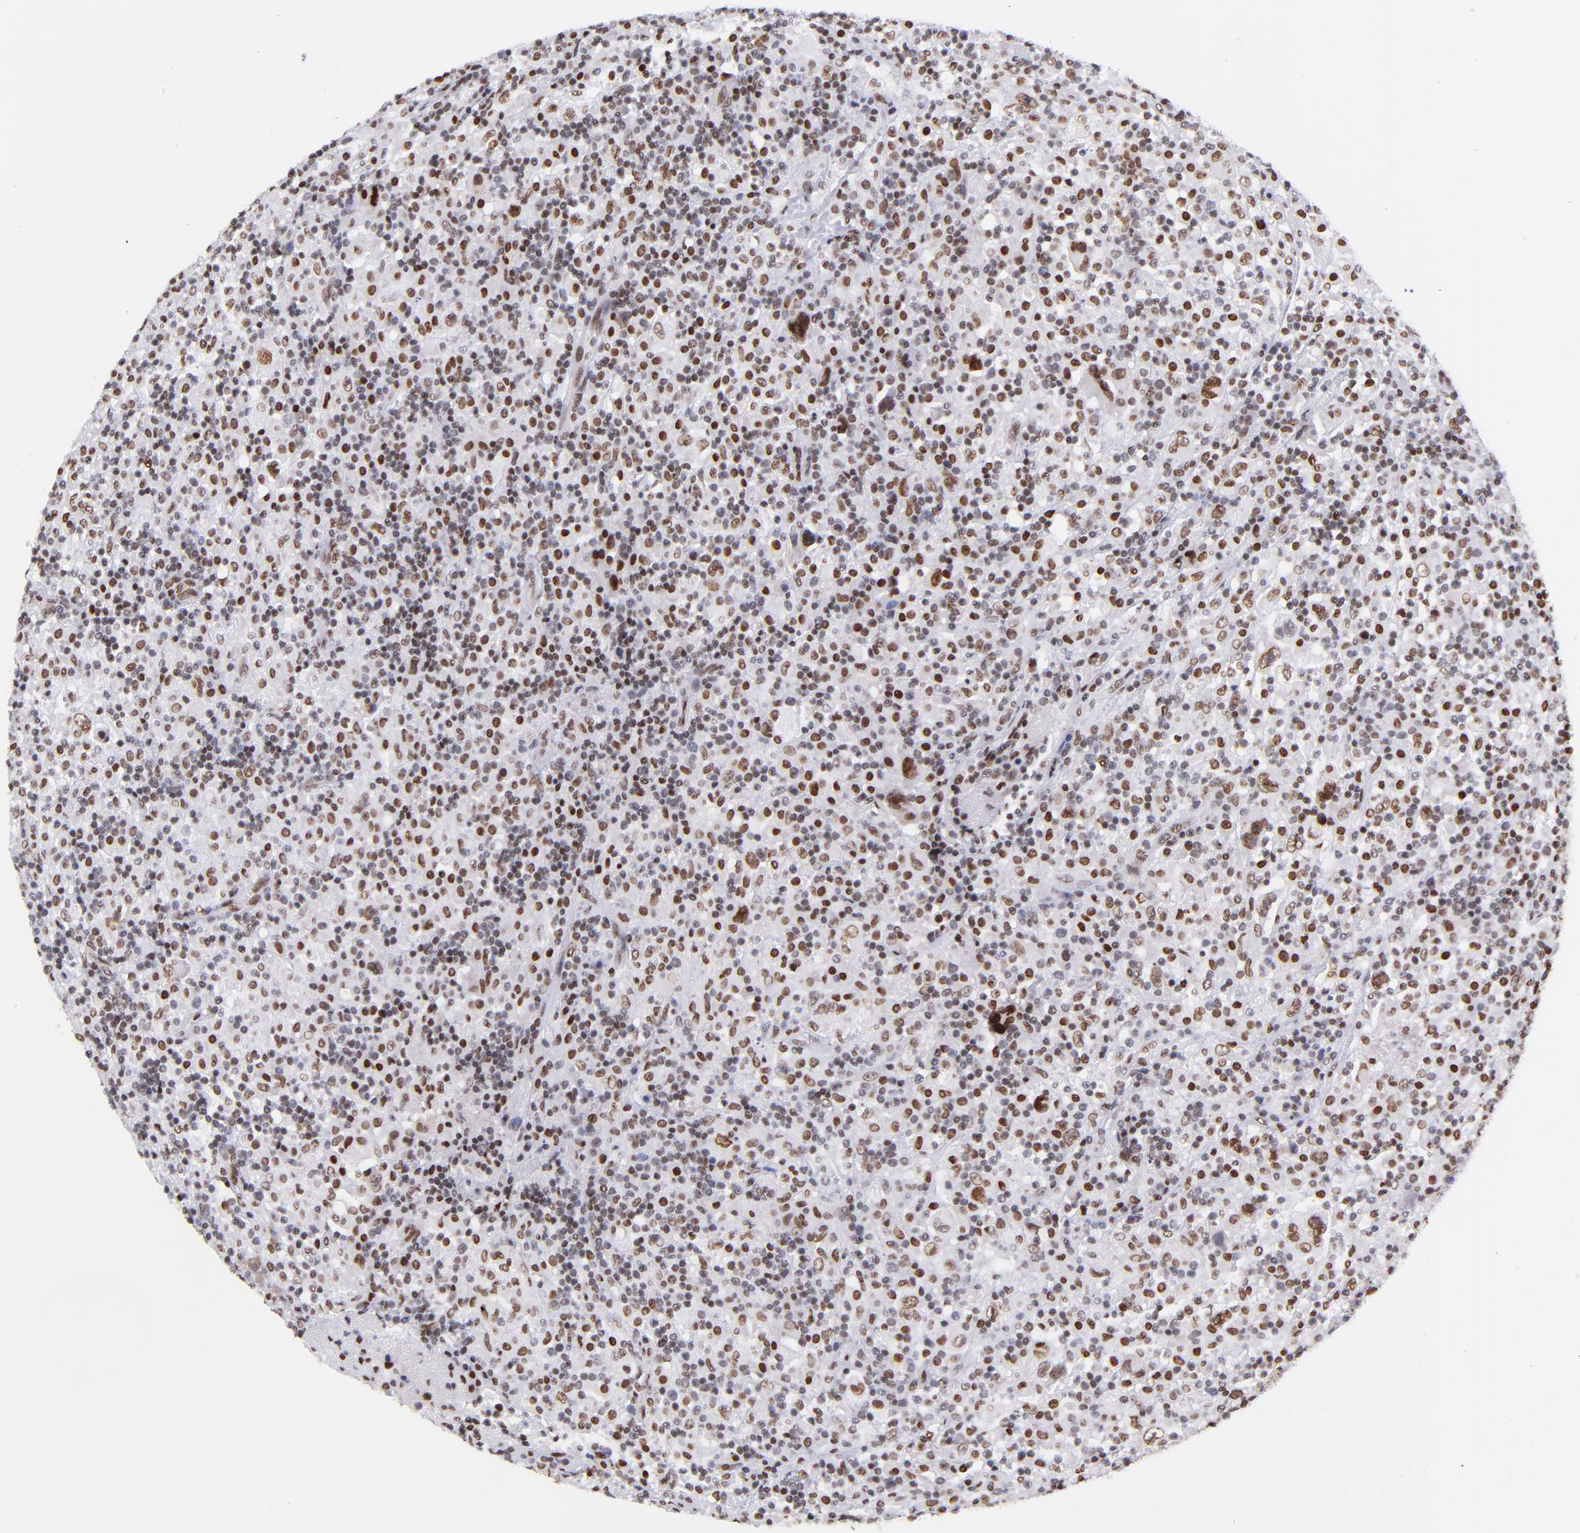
{"staining": {"intensity": "moderate", "quantity": ">75%", "location": "nuclear"}, "tissue": "lymphoma", "cell_type": "Tumor cells", "image_type": "cancer", "snomed": [{"axis": "morphology", "description": "Hodgkin's disease, NOS"}, {"axis": "topography", "description": "Lymph node"}], "caption": "IHC of lymphoma displays medium levels of moderate nuclear expression in approximately >75% of tumor cells.", "gene": "MIDEAS", "patient": {"sex": "male", "age": 46}}